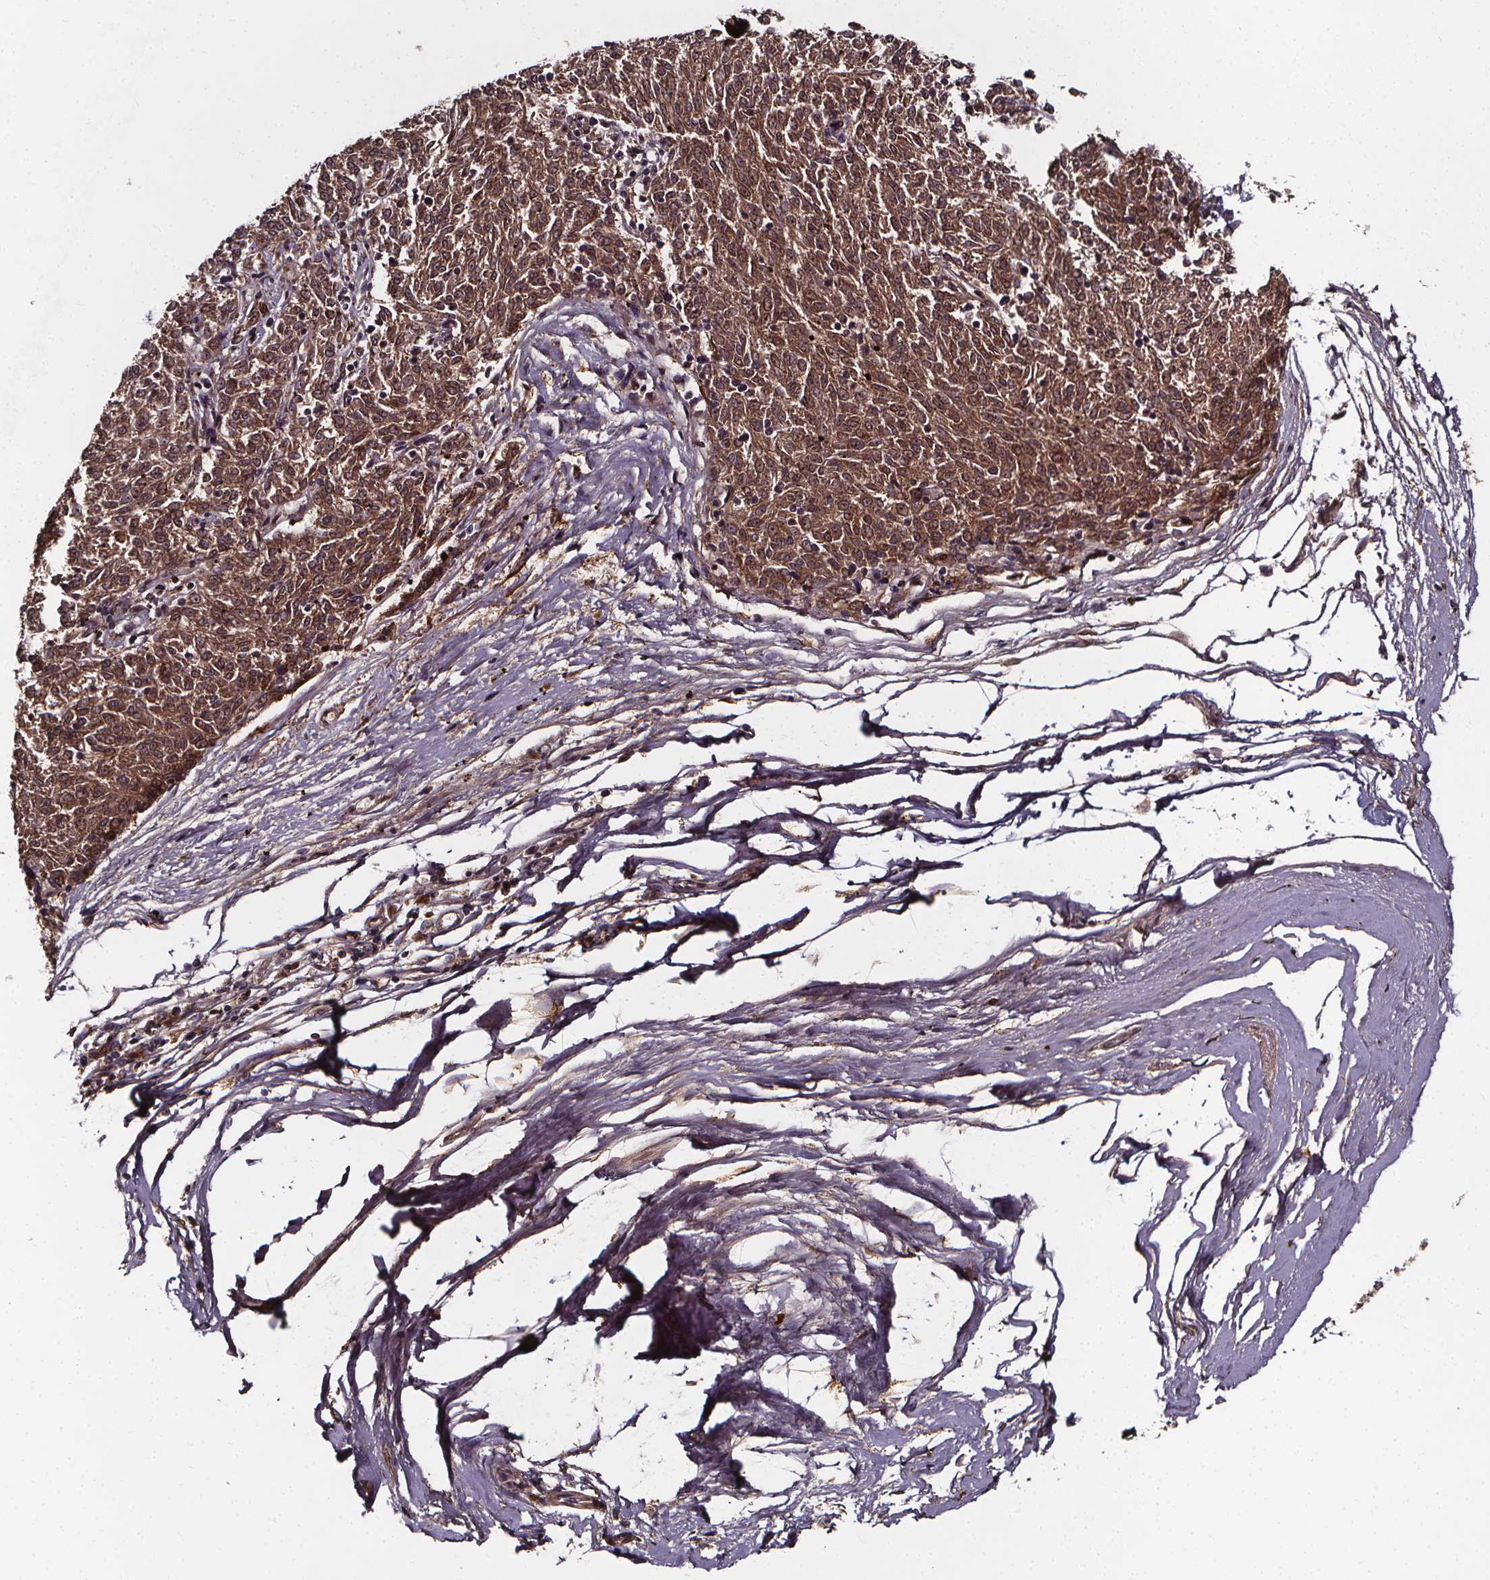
{"staining": {"intensity": "moderate", "quantity": ">75%", "location": "cytoplasmic/membranous,nuclear"}, "tissue": "melanoma", "cell_type": "Tumor cells", "image_type": "cancer", "snomed": [{"axis": "morphology", "description": "Malignant melanoma, NOS"}, {"axis": "topography", "description": "Skin"}], "caption": "A high-resolution micrograph shows IHC staining of melanoma, which shows moderate cytoplasmic/membranous and nuclear expression in approximately >75% of tumor cells. The protein is stained brown, and the nuclei are stained in blue (DAB IHC with brightfield microscopy, high magnification).", "gene": "AEBP1", "patient": {"sex": "female", "age": 72}}